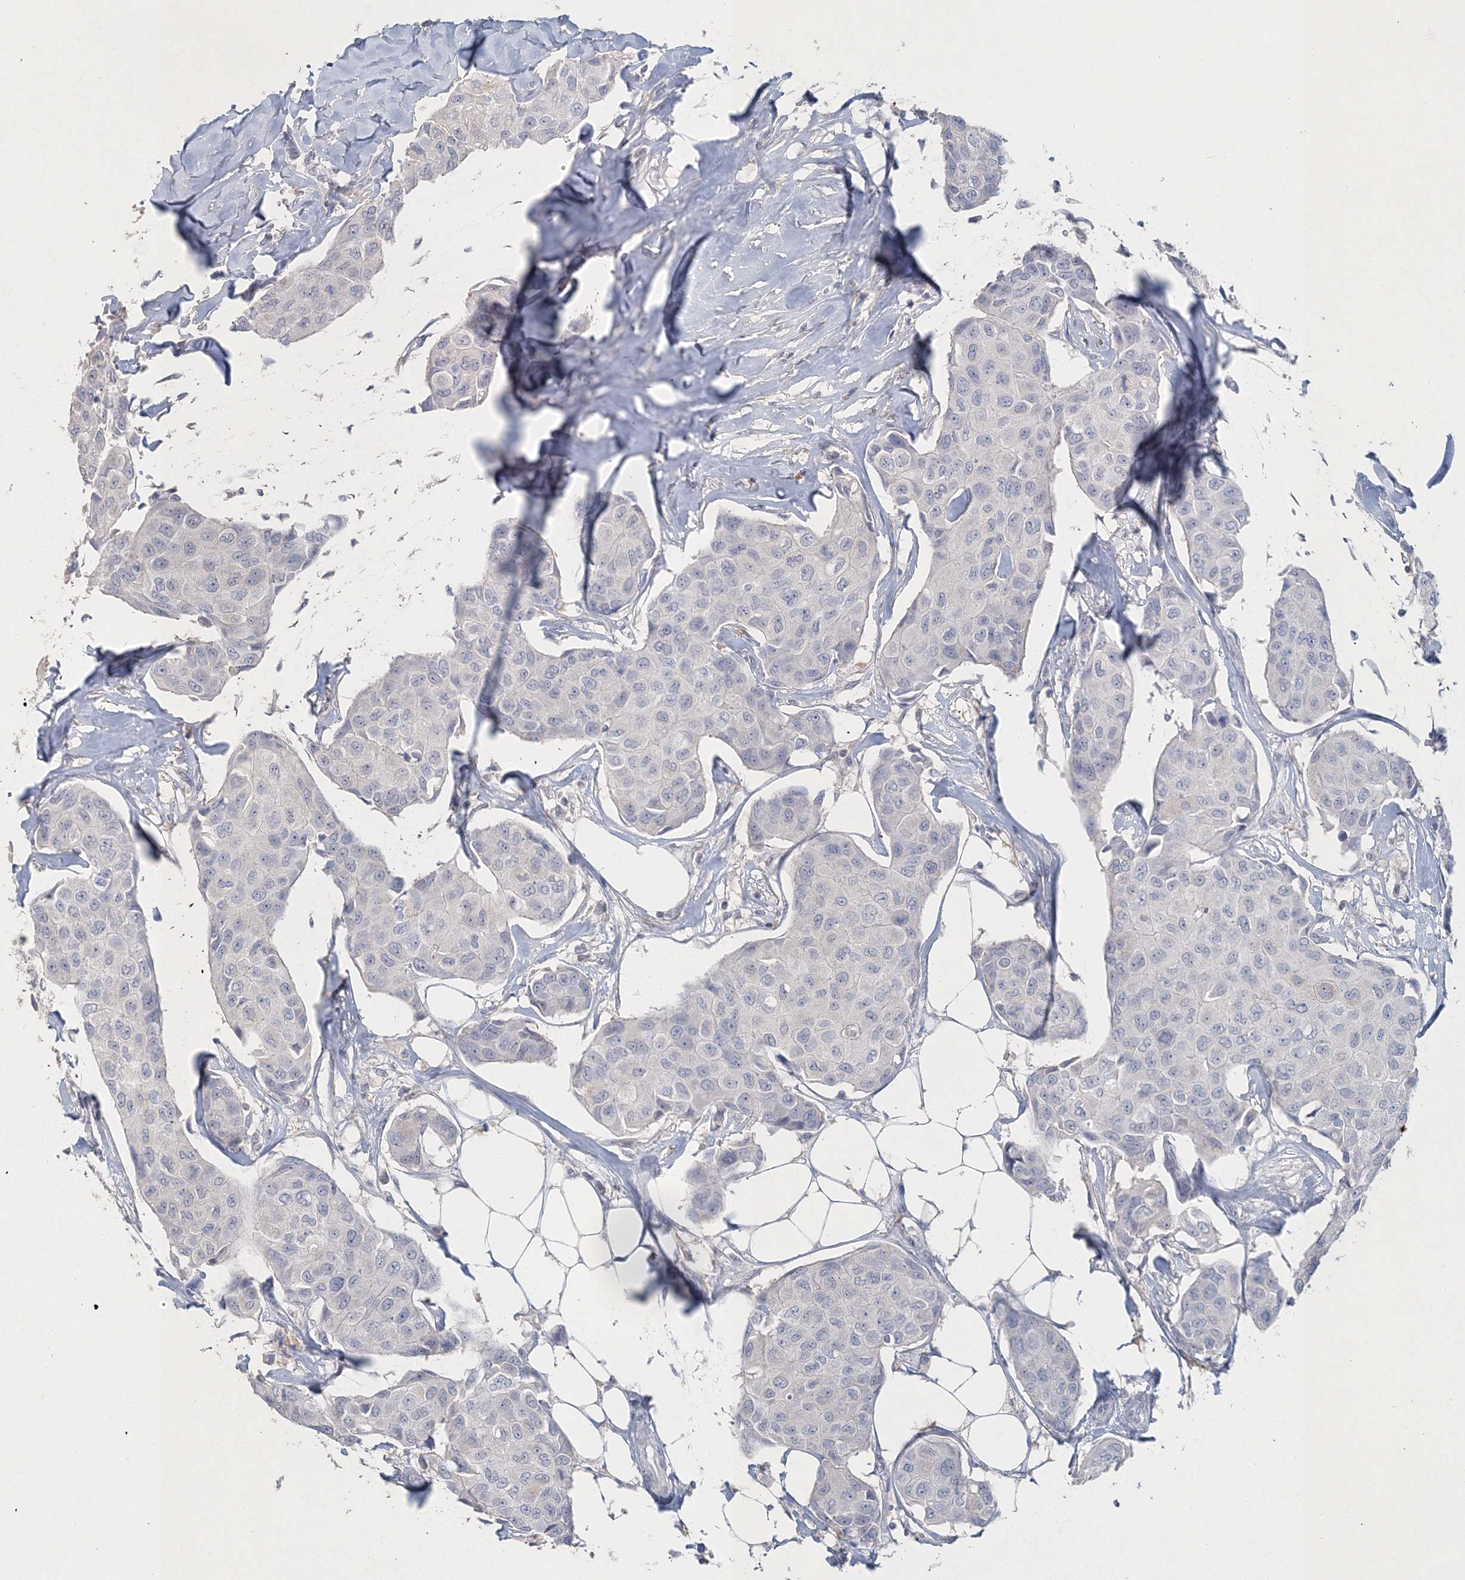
{"staining": {"intensity": "negative", "quantity": "none", "location": "none"}, "tissue": "breast cancer", "cell_type": "Tumor cells", "image_type": "cancer", "snomed": [{"axis": "morphology", "description": "Duct carcinoma"}, {"axis": "topography", "description": "Breast"}], "caption": "Invasive ductal carcinoma (breast) was stained to show a protein in brown. There is no significant expression in tumor cells.", "gene": "UIMC1", "patient": {"sex": "female", "age": 80}}